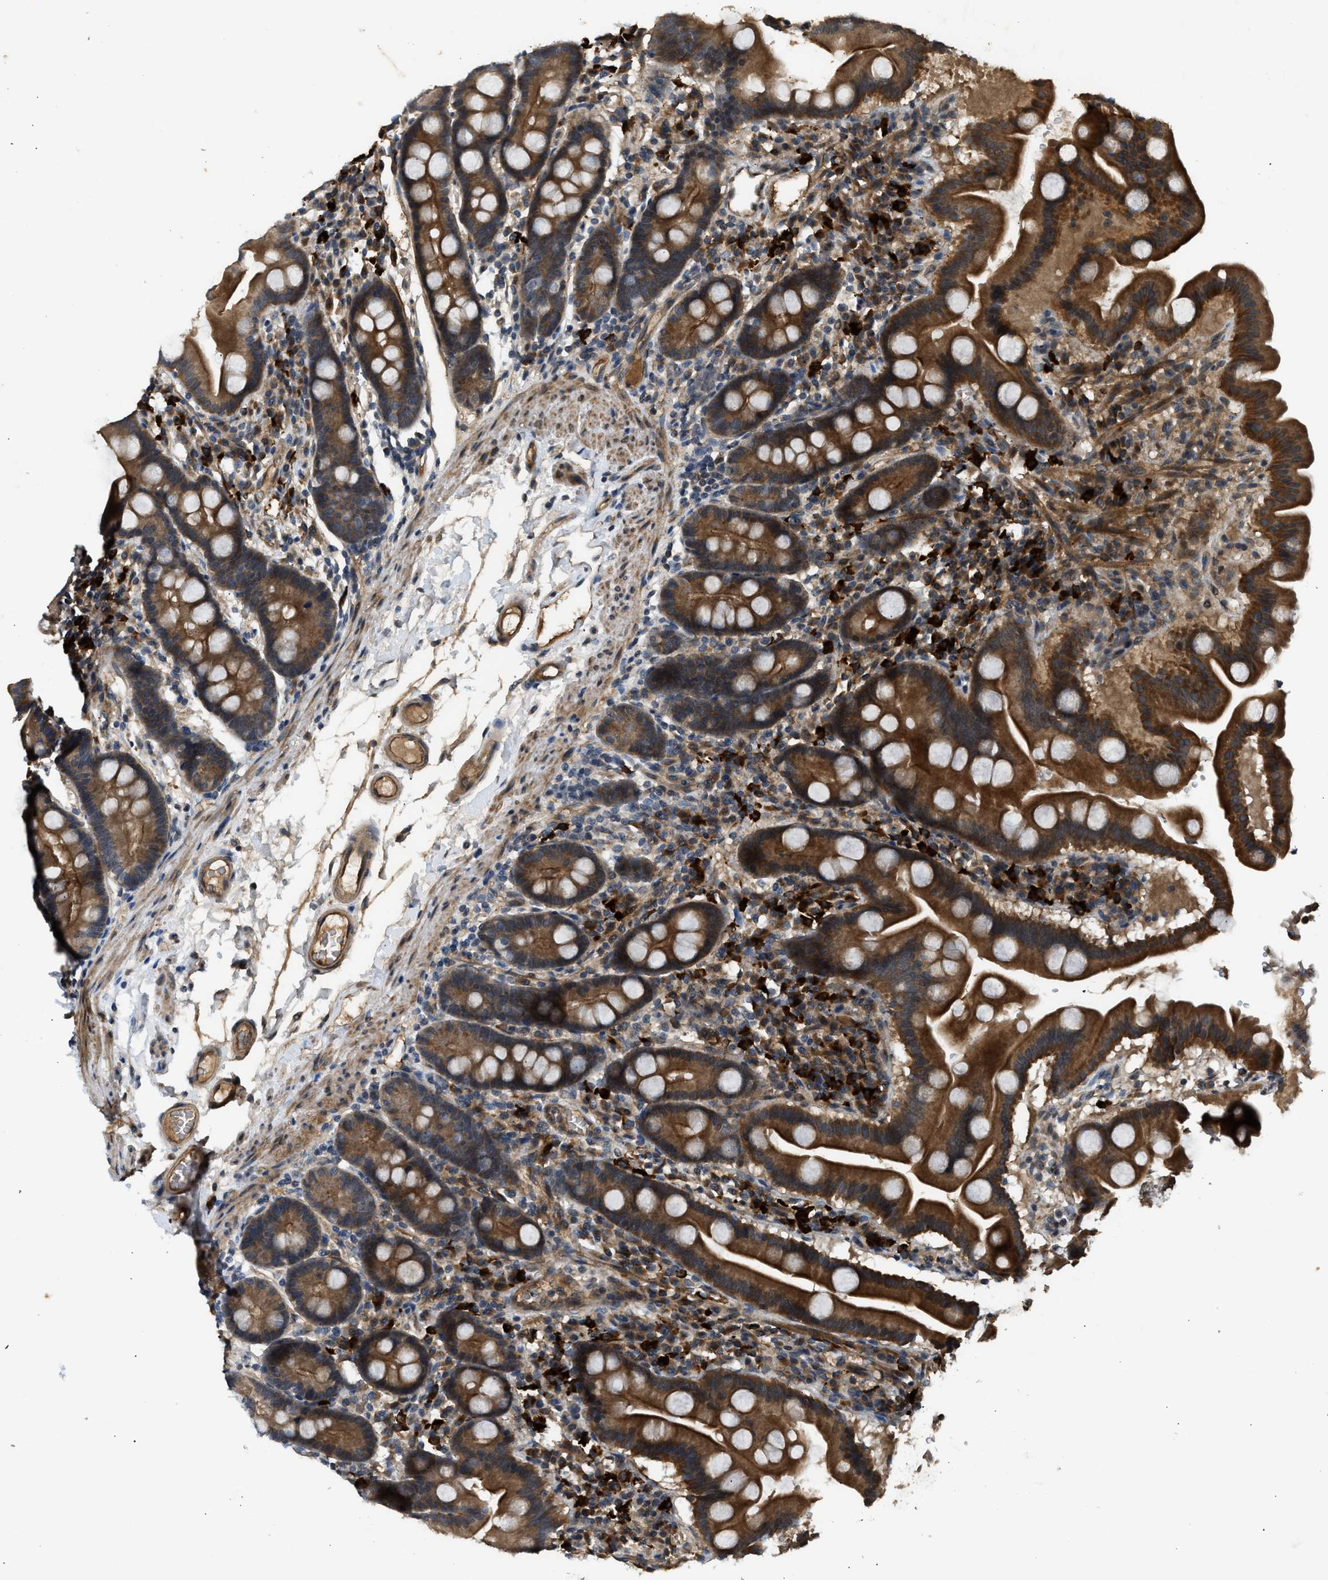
{"staining": {"intensity": "strong", "quantity": ">75%", "location": "cytoplasmic/membranous"}, "tissue": "duodenum", "cell_type": "Glandular cells", "image_type": "normal", "snomed": [{"axis": "morphology", "description": "Normal tissue, NOS"}, {"axis": "topography", "description": "Duodenum"}], "caption": "Duodenum was stained to show a protein in brown. There is high levels of strong cytoplasmic/membranous positivity in about >75% of glandular cells. (DAB = brown stain, brightfield microscopy at high magnification).", "gene": "ADCY8", "patient": {"sex": "male", "age": 50}}